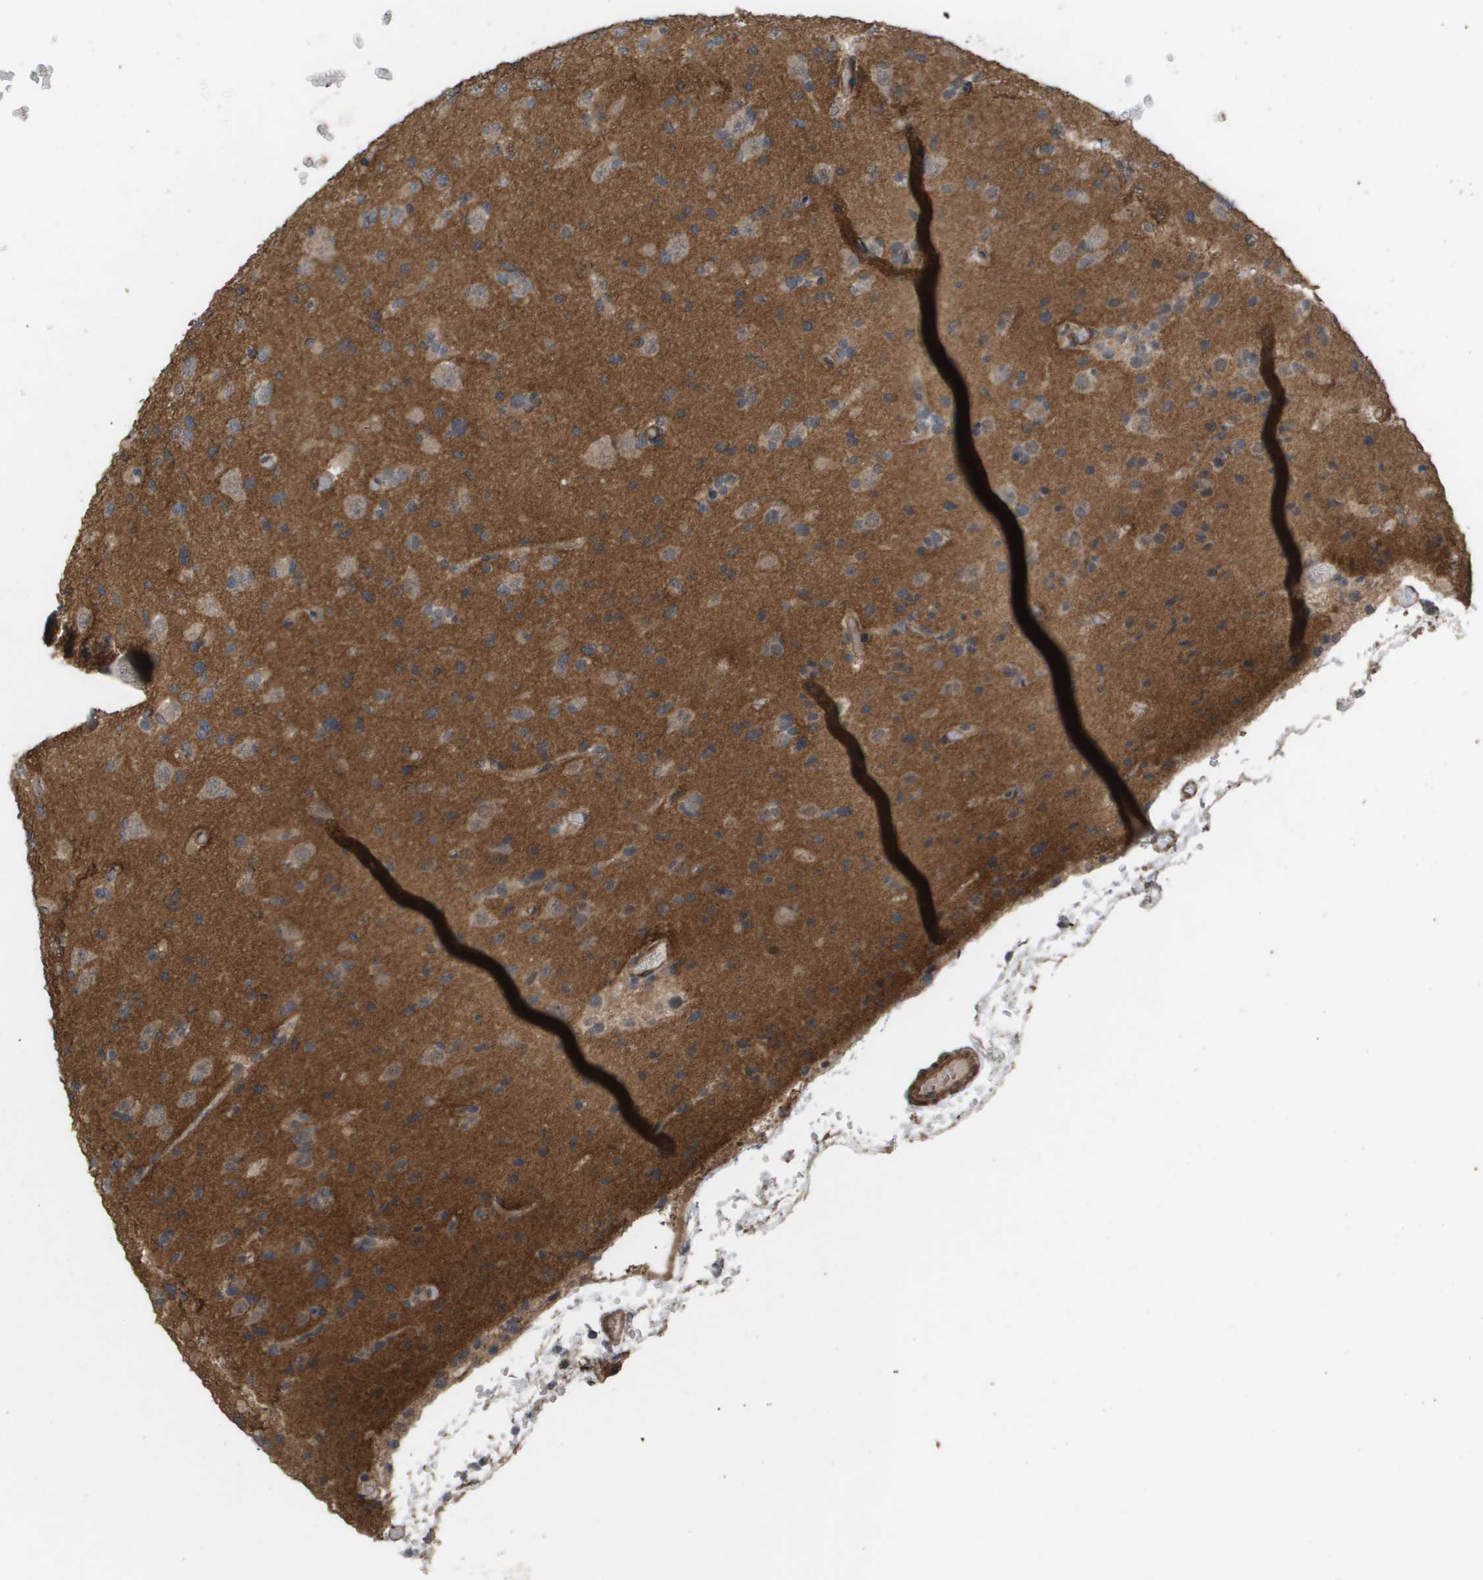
{"staining": {"intensity": "moderate", "quantity": "25%-75%", "location": "cytoplasmic/membranous"}, "tissue": "glioma", "cell_type": "Tumor cells", "image_type": "cancer", "snomed": [{"axis": "morphology", "description": "Glioma, malignant, Low grade"}, {"axis": "topography", "description": "Brain"}], "caption": "There is medium levels of moderate cytoplasmic/membranous expression in tumor cells of malignant low-grade glioma, as demonstrated by immunohistochemical staining (brown color).", "gene": "CUL5", "patient": {"sex": "female", "age": 22}}